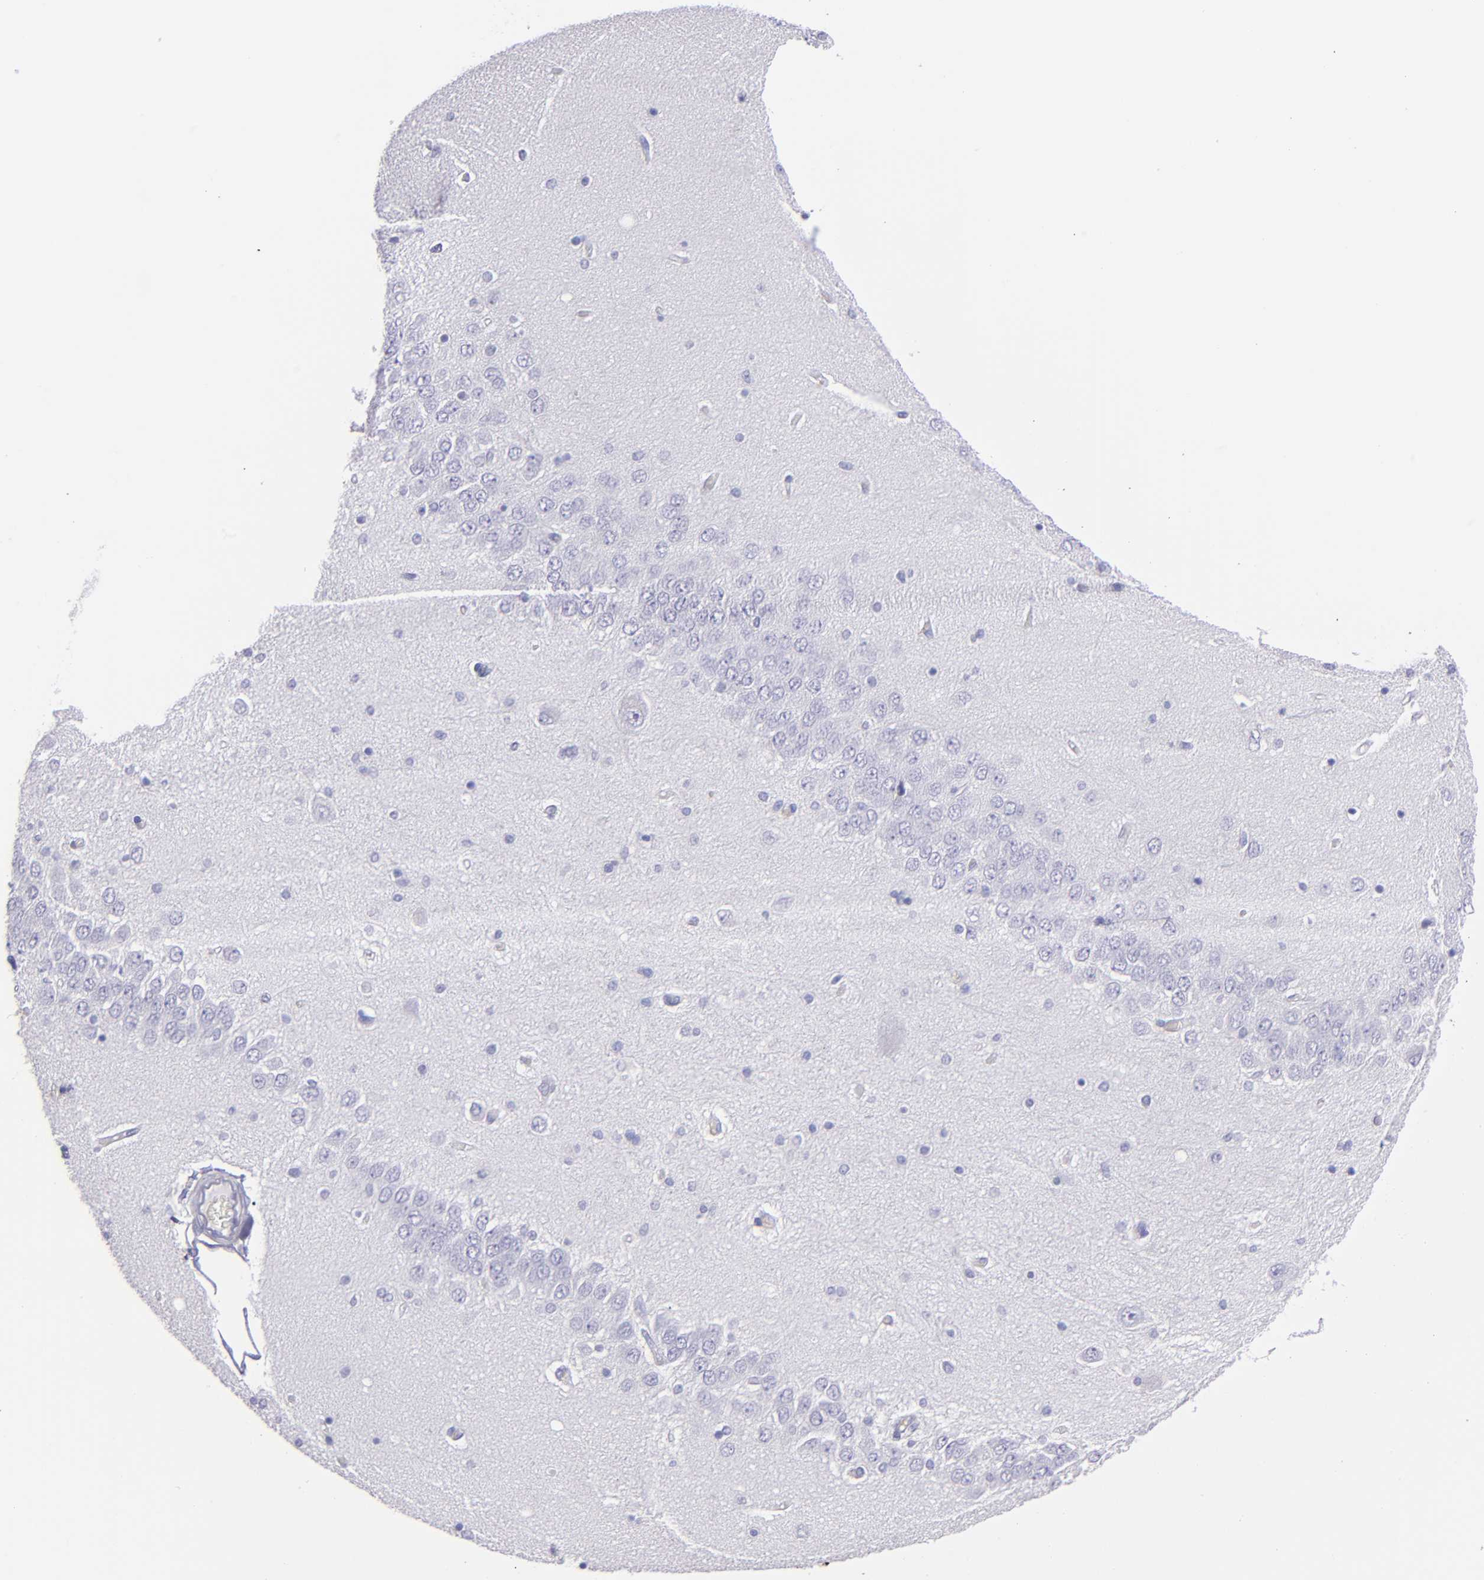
{"staining": {"intensity": "negative", "quantity": "none", "location": "none"}, "tissue": "hippocampus", "cell_type": "Glial cells", "image_type": "normal", "snomed": [{"axis": "morphology", "description": "Normal tissue, NOS"}, {"axis": "topography", "description": "Hippocampus"}], "caption": "Photomicrograph shows no protein expression in glial cells of benign hippocampus. (Brightfield microscopy of DAB (3,3'-diaminobenzidine) IHC at high magnification).", "gene": "TG", "patient": {"sex": "female", "age": 54}}